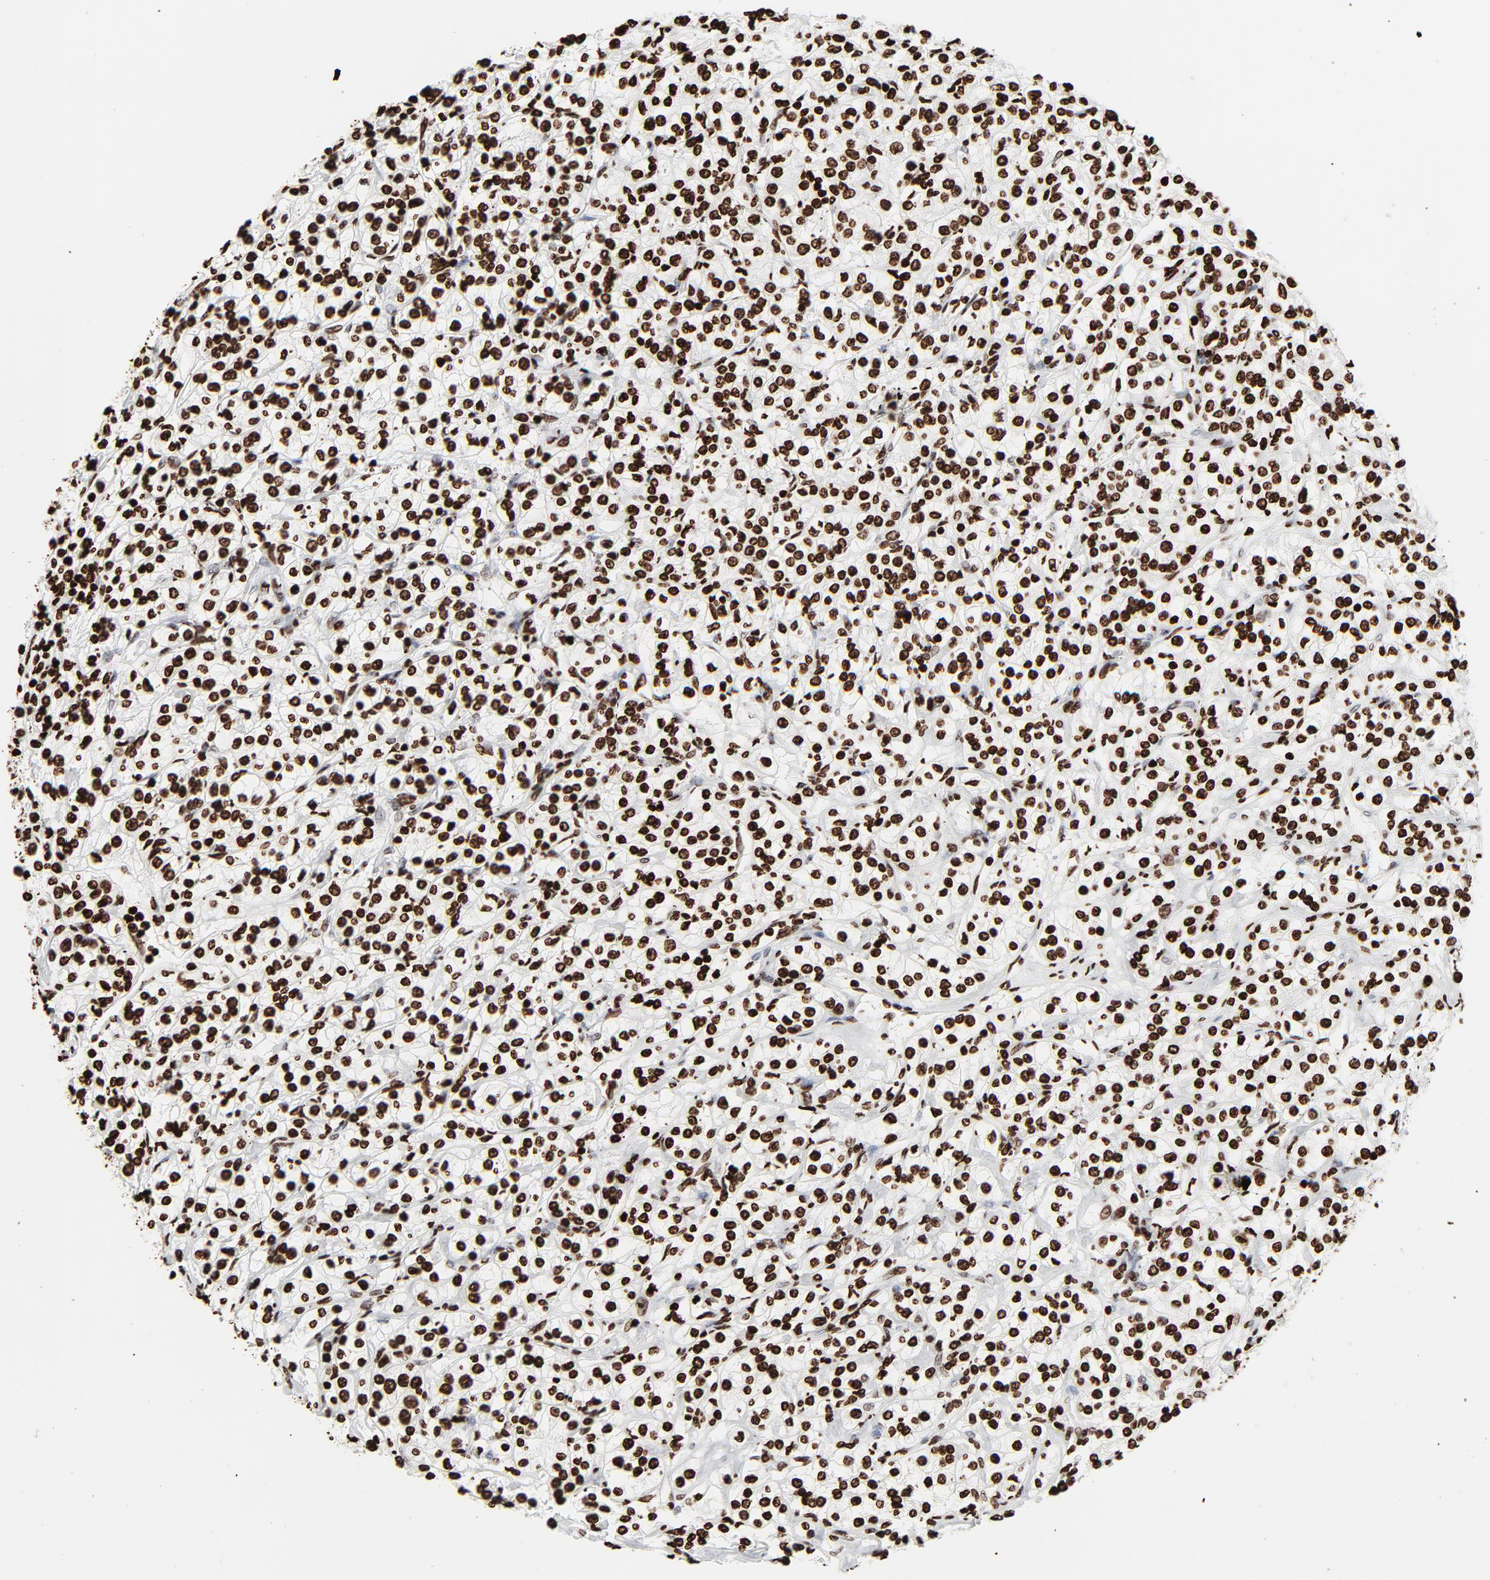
{"staining": {"intensity": "strong", "quantity": ">75%", "location": "nuclear"}, "tissue": "renal cancer", "cell_type": "Tumor cells", "image_type": "cancer", "snomed": [{"axis": "morphology", "description": "Adenocarcinoma, NOS"}, {"axis": "topography", "description": "Kidney"}], "caption": "DAB immunohistochemical staining of human adenocarcinoma (renal) shows strong nuclear protein expression in approximately >75% of tumor cells.", "gene": "H3-4", "patient": {"sex": "male", "age": 77}}